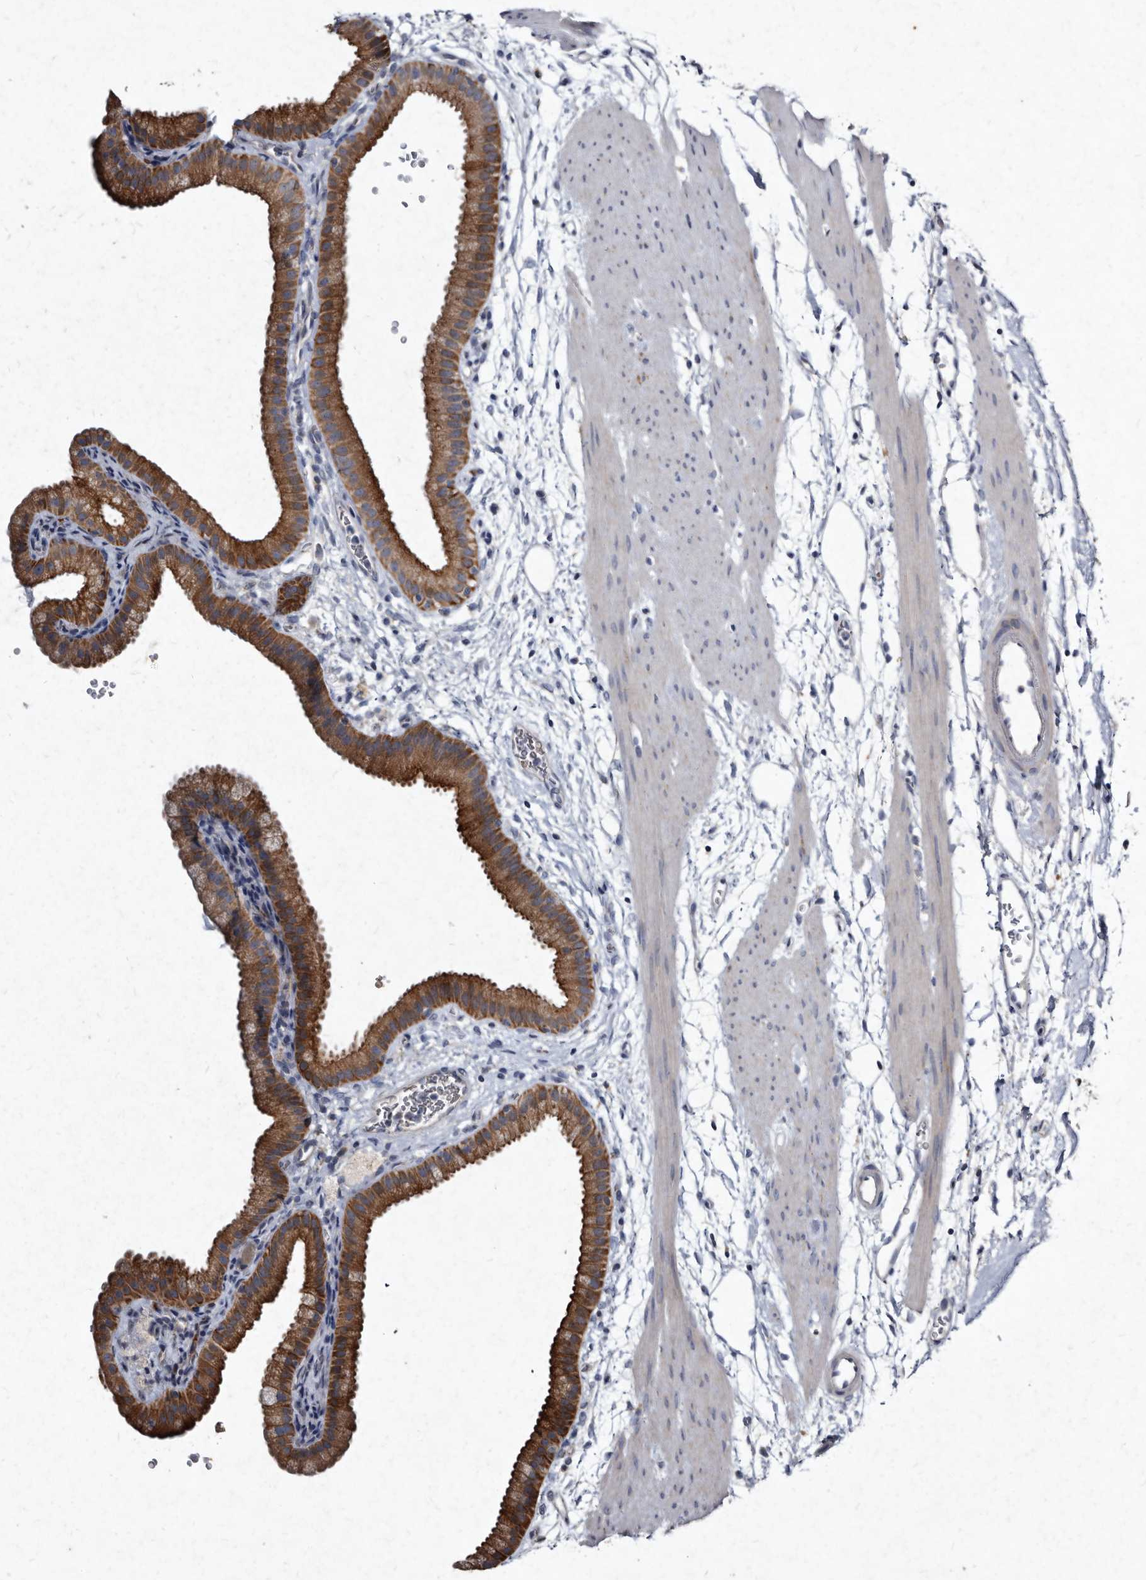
{"staining": {"intensity": "strong", "quantity": ">75%", "location": "cytoplasmic/membranous"}, "tissue": "gallbladder", "cell_type": "Glandular cells", "image_type": "normal", "snomed": [{"axis": "morphology", "description": "Normal tissue, NOS"}, {"axis": "topography", "description": "Gallbladder"}], "caption": "A photomicrograph of gallbladder stained for a protein shows strong cytoplasmic/membranous brown staining in glandular cells. (brown staining indicates protein expression, while blue staining denotes nuclei).", "gene": "YPEL1", "patient": {"sex": "female", "age": 64}}